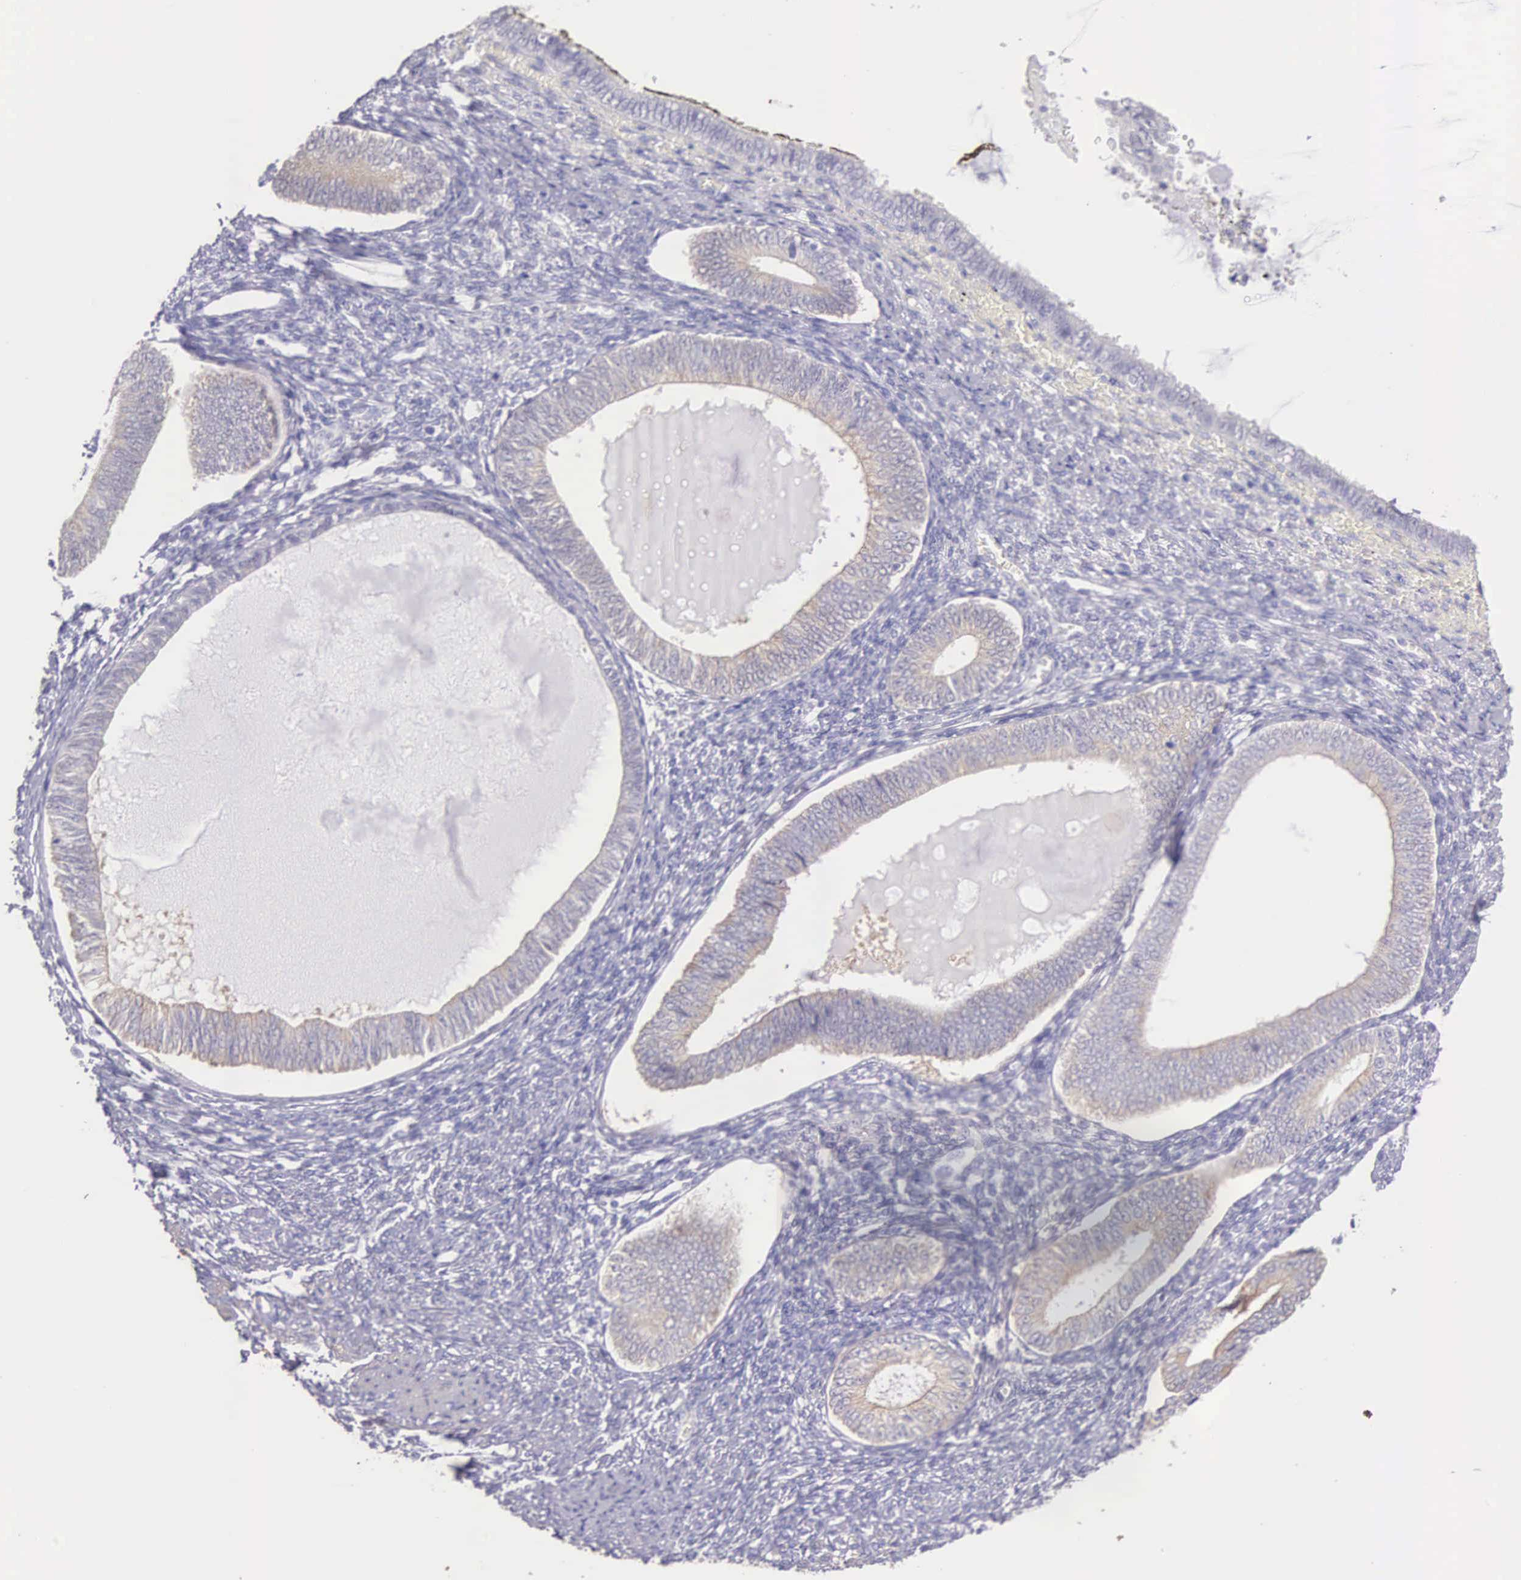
{"staining": {"intensity": "weak", "quantity": "25%-75%", "location": "cytoplasmic/membranous"}, "tissue": "endometrium", "cell_type": "Cells in endometrial stroma", "image_type": "normal", "snomed": [{"axis": "morphology", "description": "Normal tissue, NOS"}, {"axis": "topography", "description": "Endometrium"}], "caption": "The histopathology image shows staining of unremarkable endometrium, revealing weak cytoplasmic/membranous protein expression (brown color) within cells in endometrial stroma.", "gene": "ARFGAP3", "patient": {"sex": "female", "age": 82}}